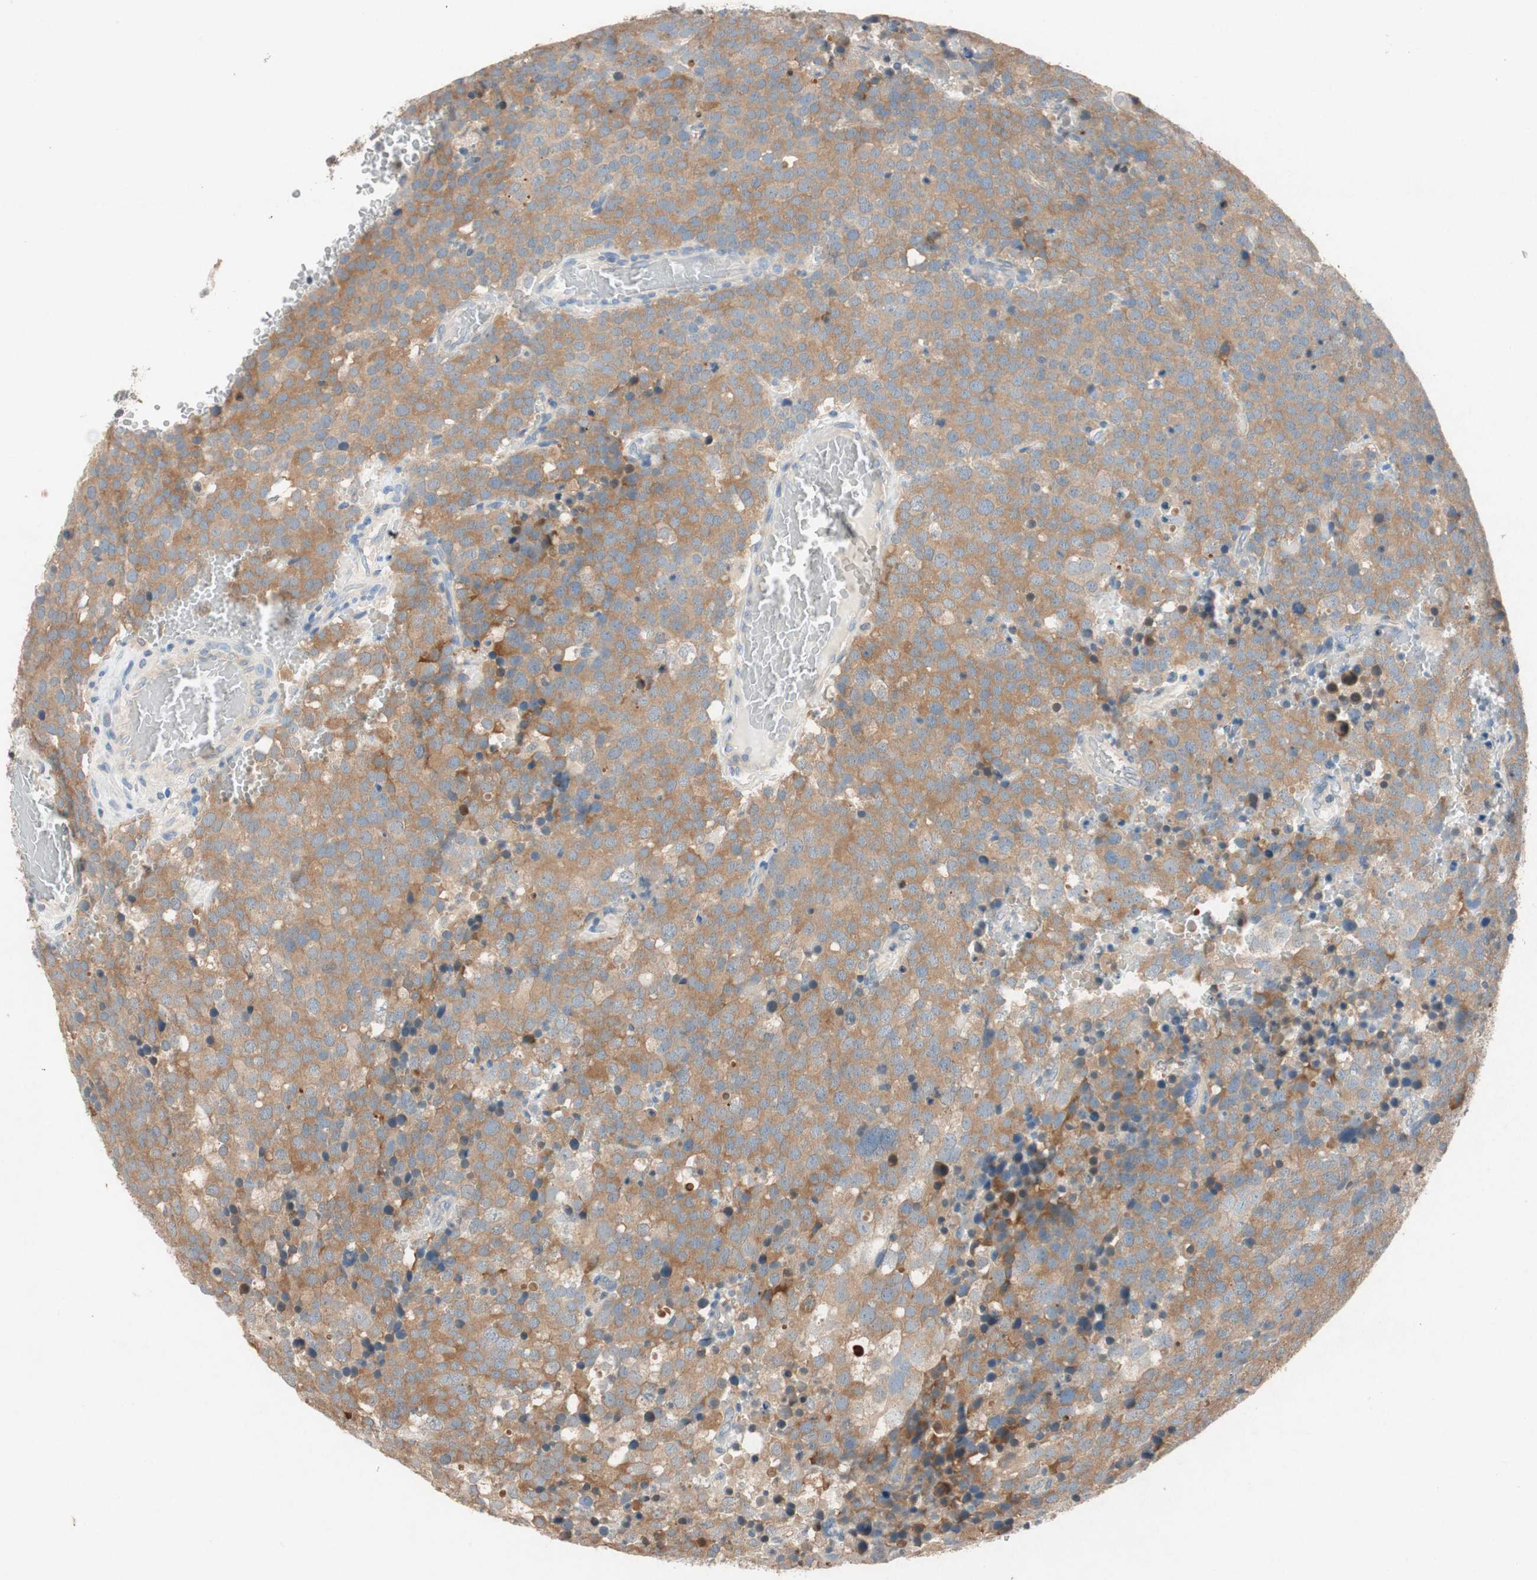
{"staining": {"intensity": "moderate", "quantity": "25%-75%", "location": "cytoplasmic/membranous"}, "tissue": "testis cancer", "cell_type": "Tumor cells", "image_type": "cancer", "snomed": [{"axis": "morphology", "description": "Seminoma, NOS"}, {"axis": "topography", "description": "Testis"}], "caption": "This photomicrograph shows immunohistochemistry (IHC) staining of testis seminoma, with medium moderate cytoplasmic/membranous staining in approximately 25%-75% of tumor cells.", "gene": "SERPINB5", "patient": {"sex": "male", "age": 71}}